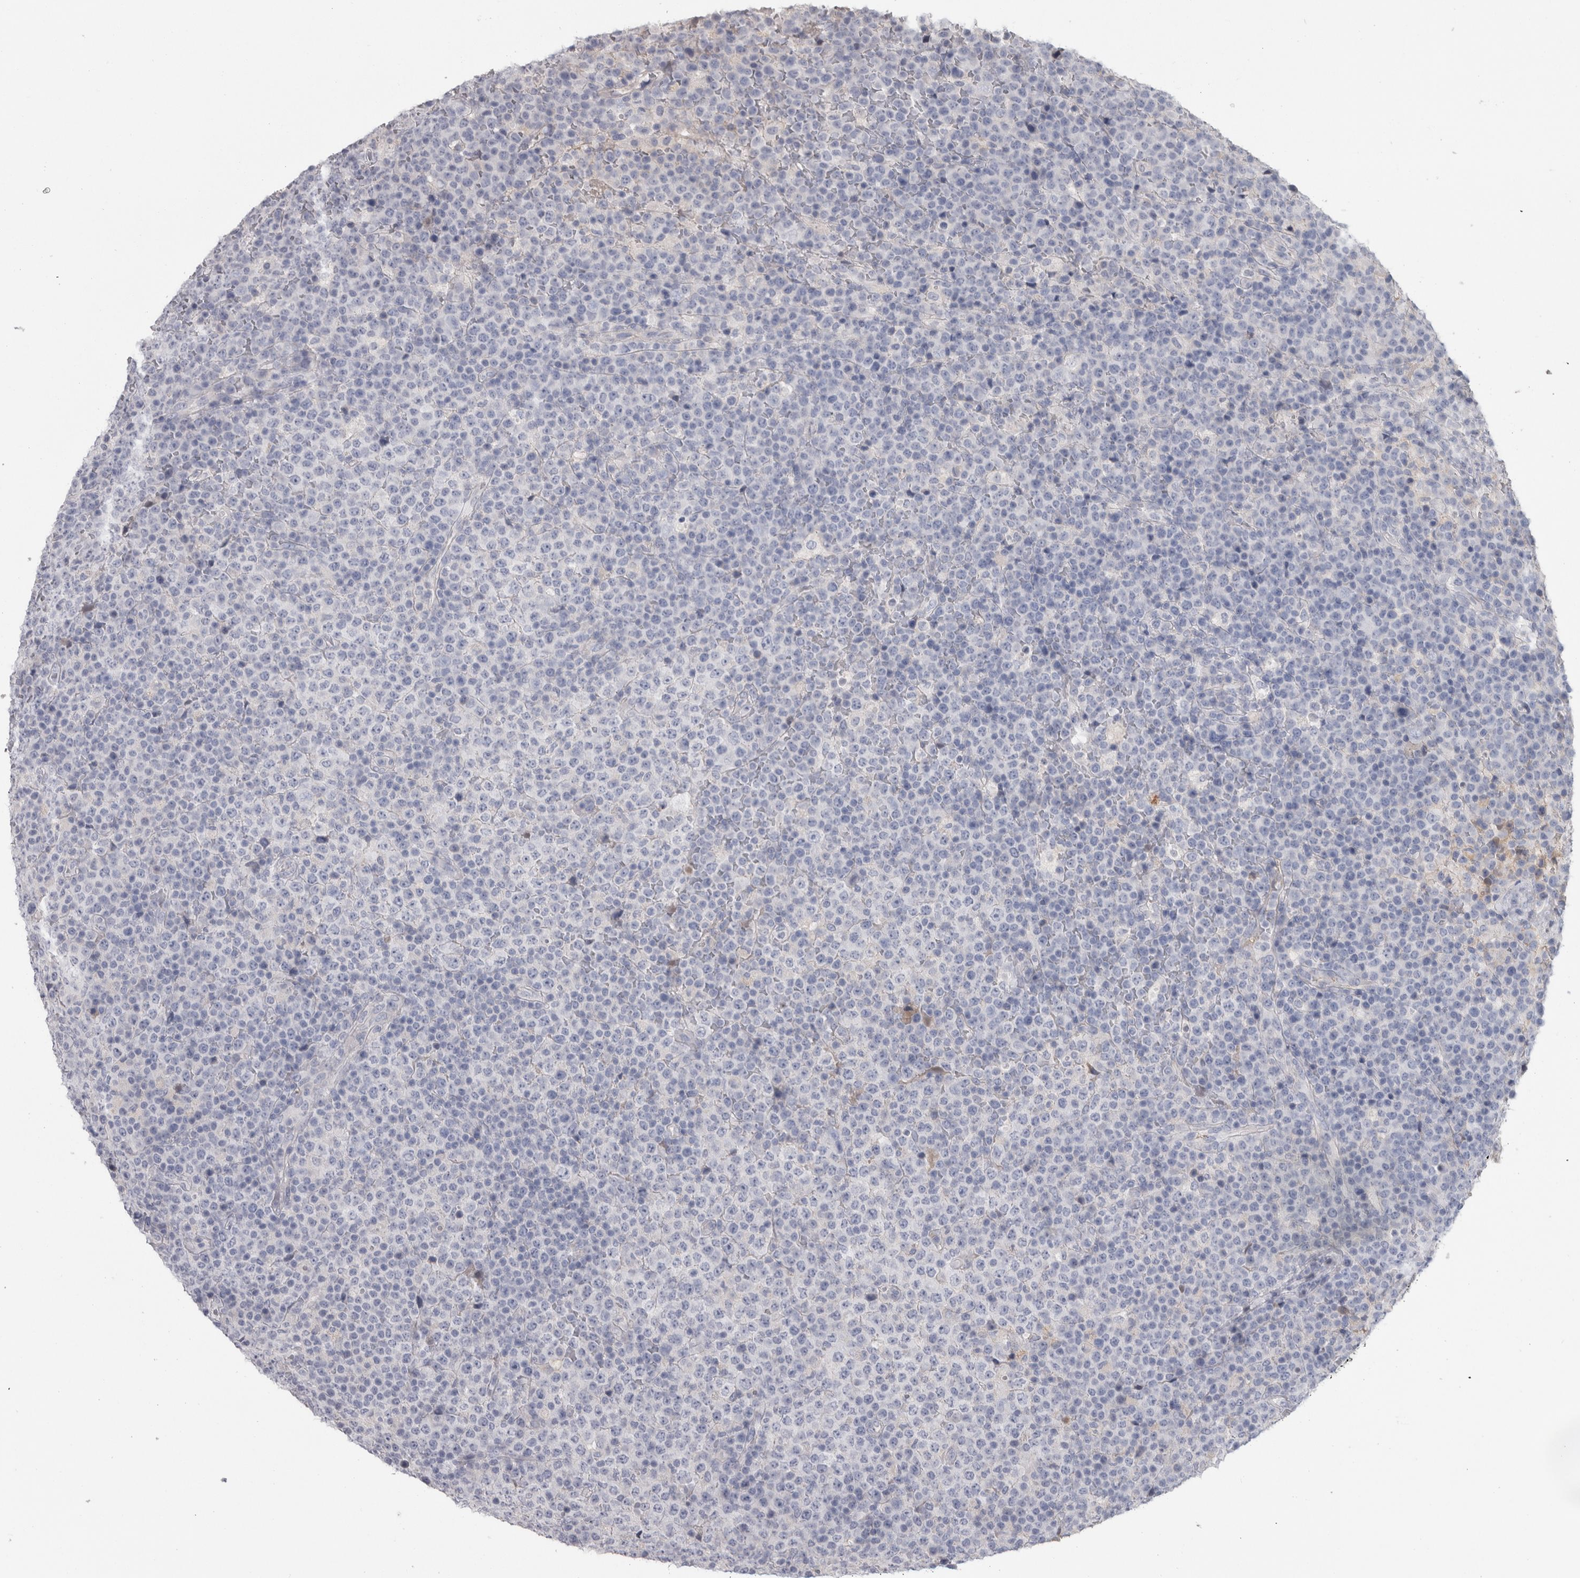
{"staining": {"intensity": "negative", "quantity": "none", "location": "none"}, "tissue": "lymphoma", "cell_type": "Tumor cells", "image_type": "cancer", "snomed": [{"axis": "morphology", "description": "Malignant lymphoma, non-Hodgkin's type, High grade"}, {"axis": "topography", "description": "Lymph node"}], "caption": "Tumor cells are negative for brown protein staining in lymphoma.", "gene": "MSMB", "patient": {"sex": "male", "age": 13}}